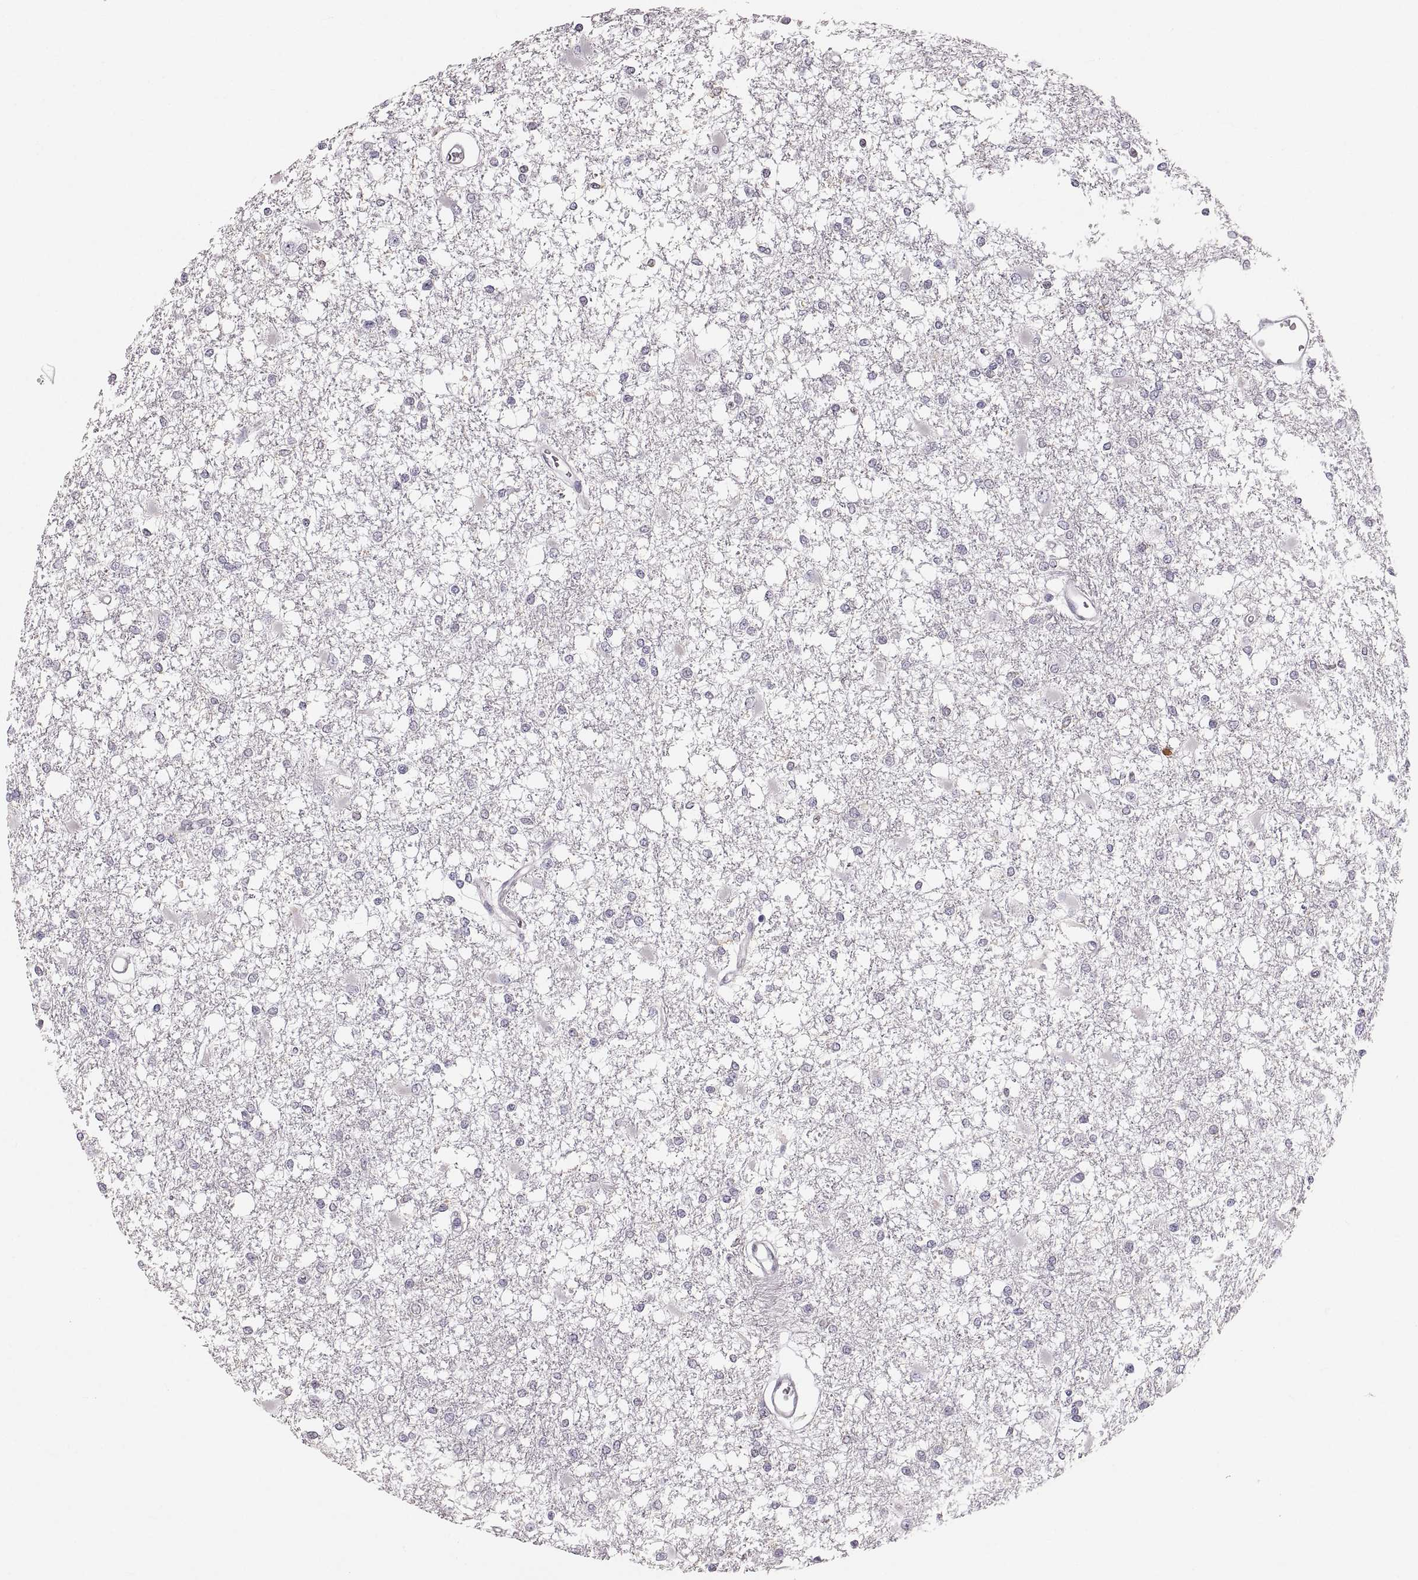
{"staining": {"intensity": "negative", "quantity": "none", "location": "none"}, "tissue": "glioma", "cell_type": "Tumor cells", "image_type": "cancer", "snomed": [{"axis": "morphology", "description": "Glioma, malignant, High grade"}, {"axis": "topography", "description": "Cerebral cortex"}], "caption": "IHC image of neoplastic tissue: human glioma stained with DAB exhibits no significant protein expression in tumor cells.", "gene": "RUNDC3A", "patient": {"sex": "male", "age": 79}}